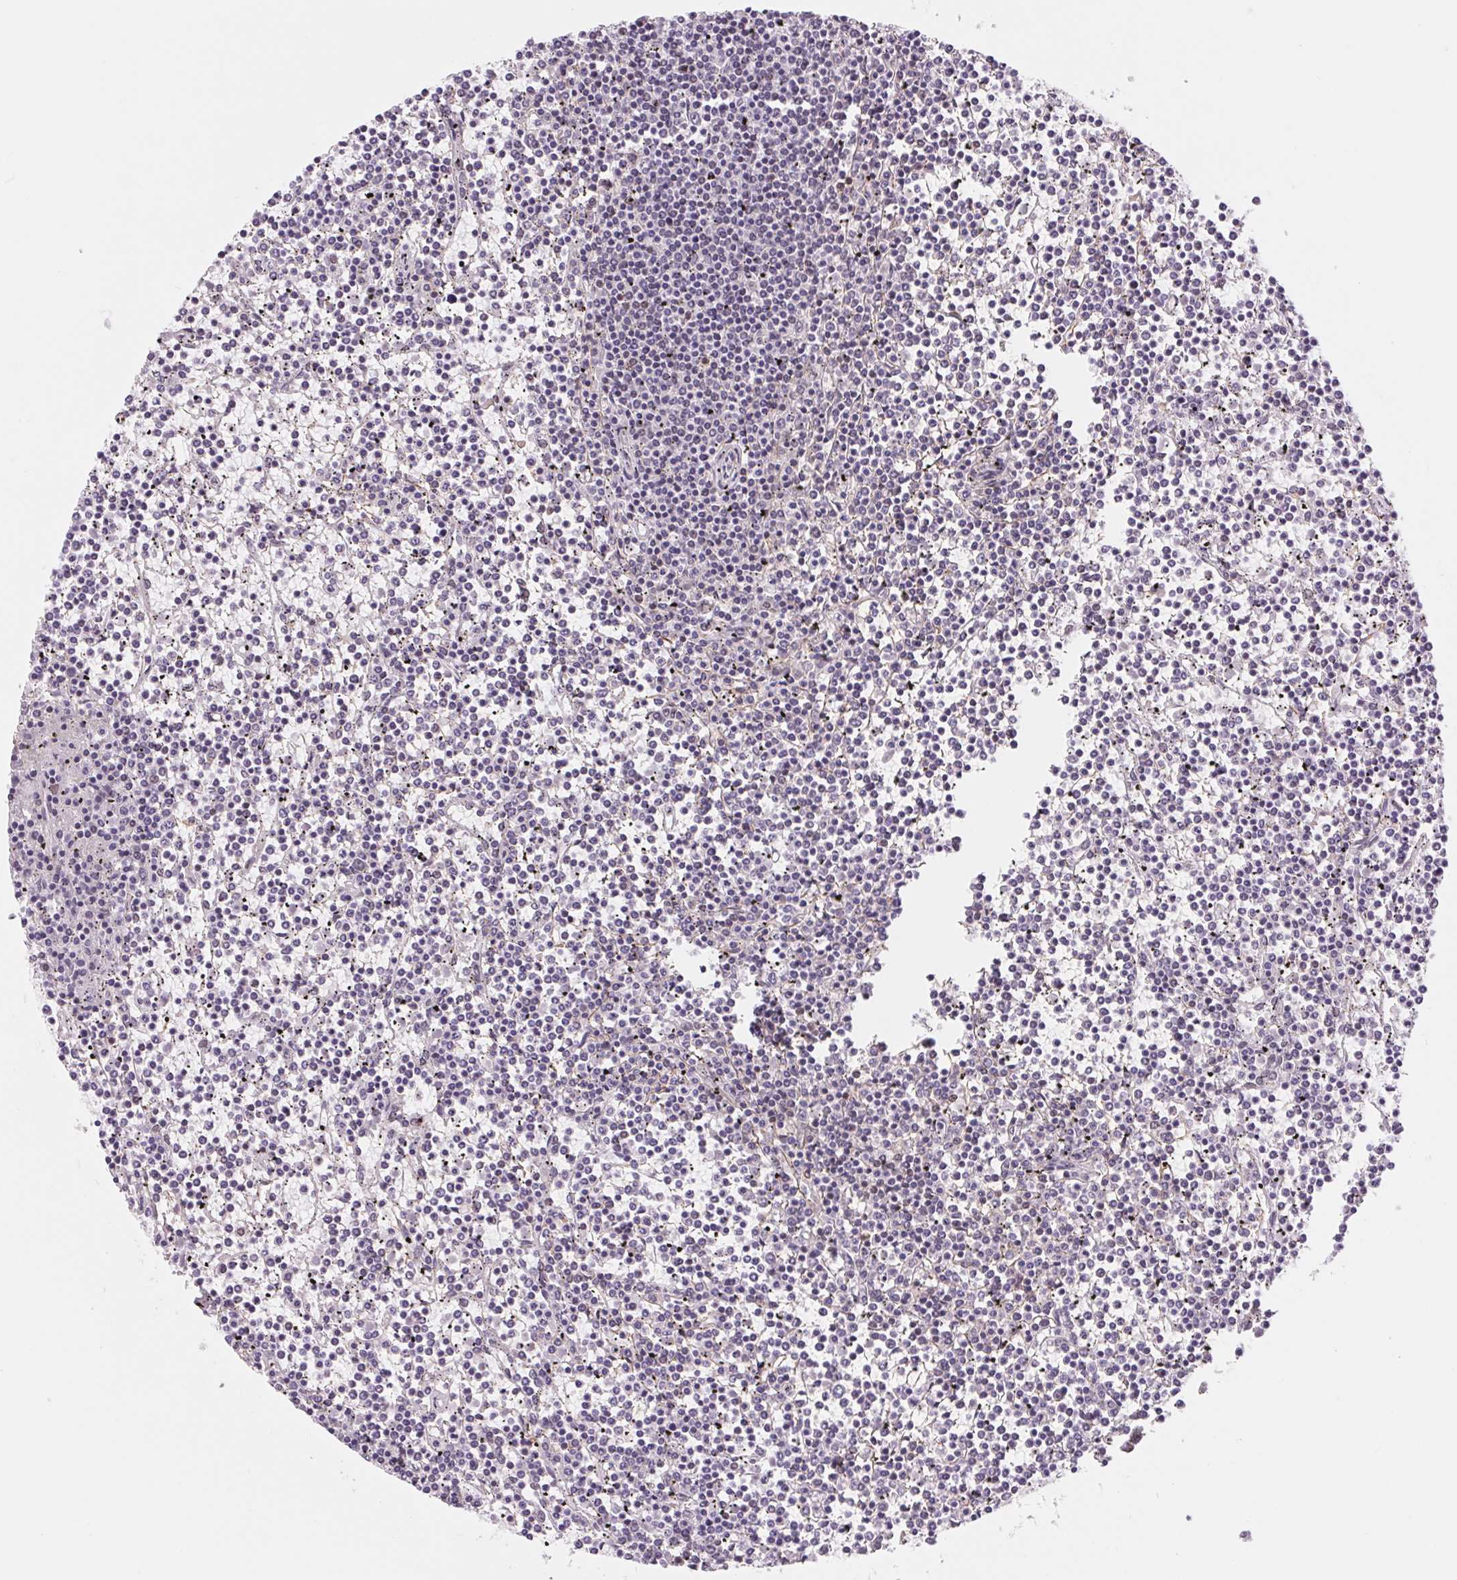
{"staining": {"intensity": "negative", "quantity": "none", "location": "none"}, "tissue": "lymphoma", "cell_type": "Tumor cells", "image_type": "cancer", "snomed": [{"axis": "morphology", "description": "Malignant lymphoma, non-Hodgkin's type, Low grade"}, {"axis": "topography", "description": "Spleen"}], "caption": "Tumor cells are negative for protein expression in human lymphoma.", "gene": "BCAT1", "patient": {"sex": "female", "age": 19}}